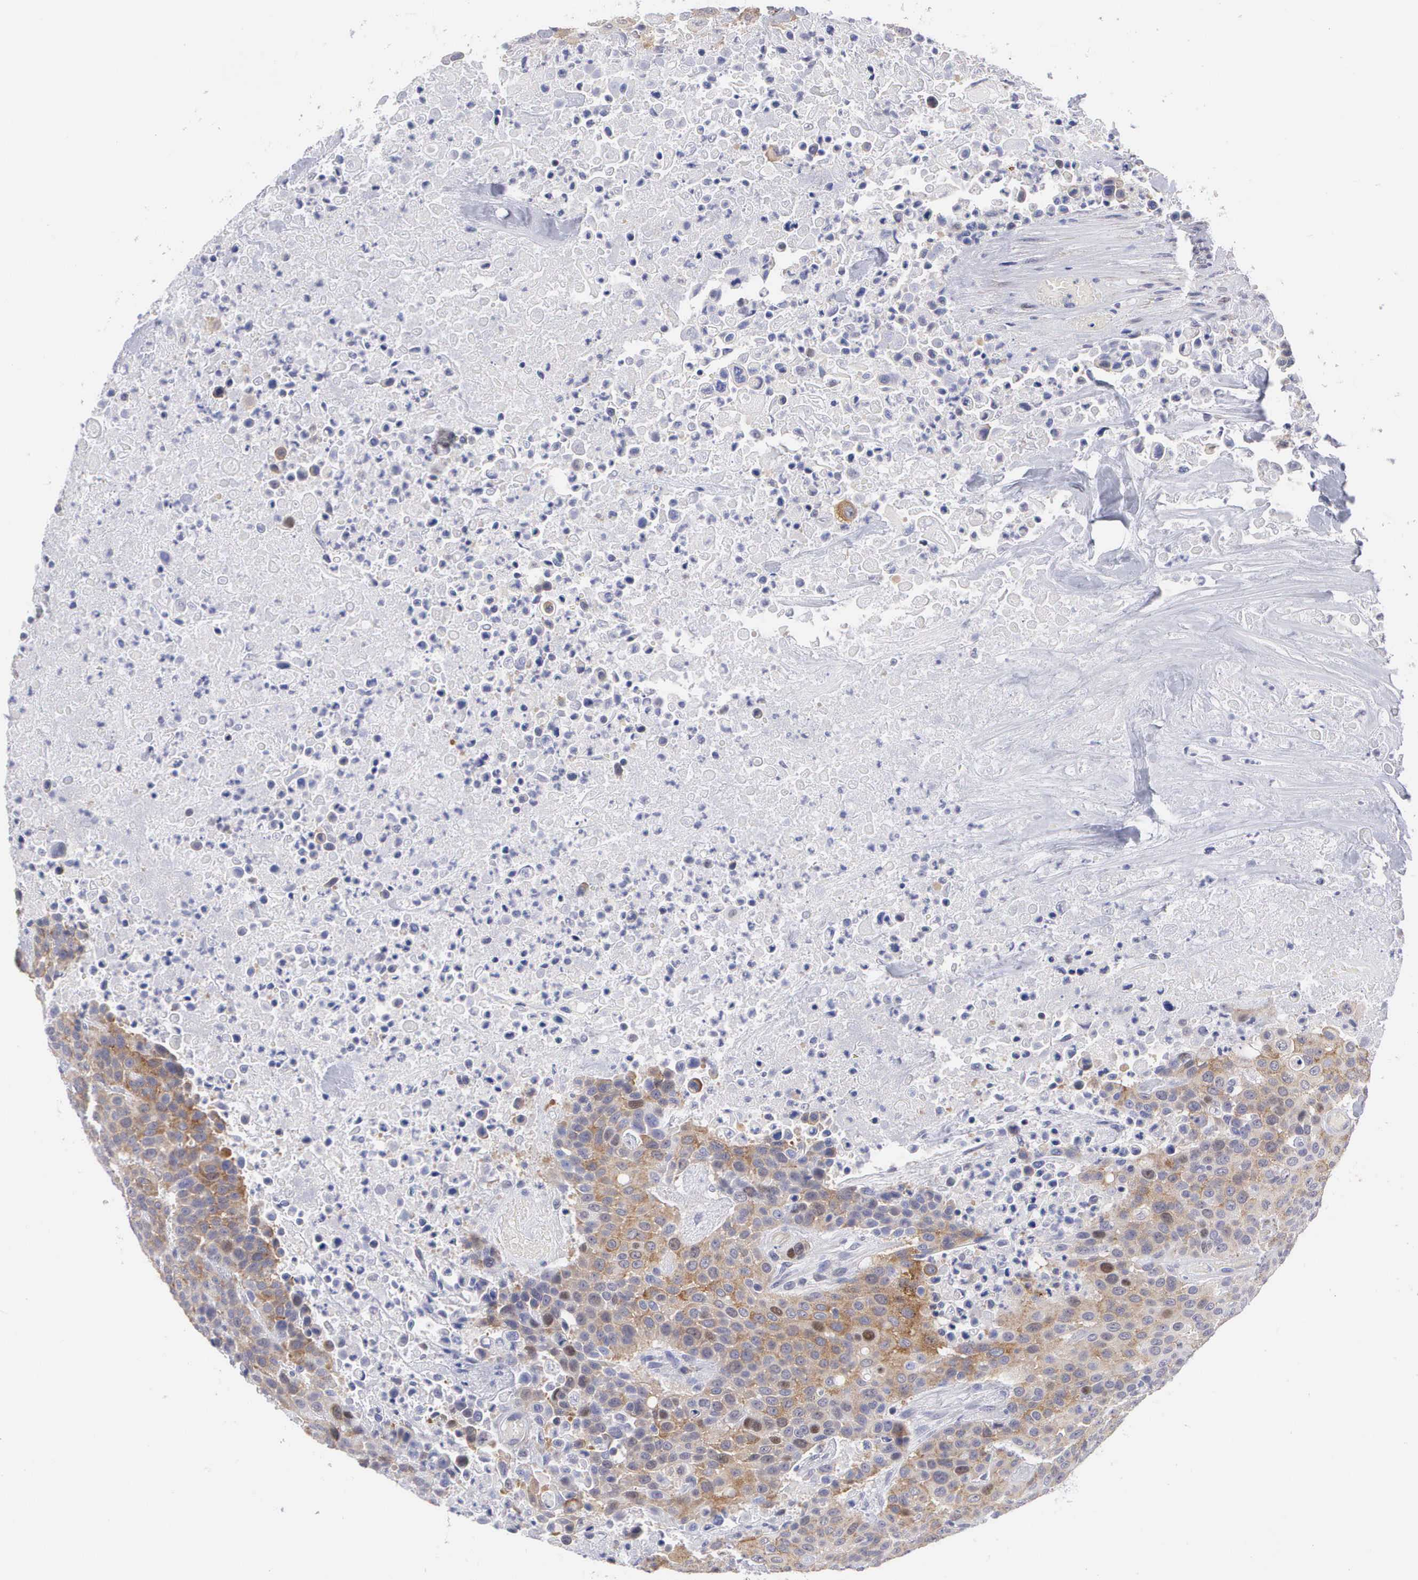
{"staining": {"intensity": "moderate", "quantity": "25%-75%", "location": "cytoplasmic/membranous,nuclear"}, "tissue": "urothelial cancer", "cell_type": "Tumor cells", "image_type": "cancer", "snomed": [{"axis": "morphology", "description": "Urothelial carcinoma, High grade"}, {"axis": "topography", "description": "Urinary bladder"}], "caption": "Human urothelial cancer stained with a protein marker reveals moderate staining in tumor cells.", "gene": "MAST4", "patient": {"sex": "male", "age": 74}}